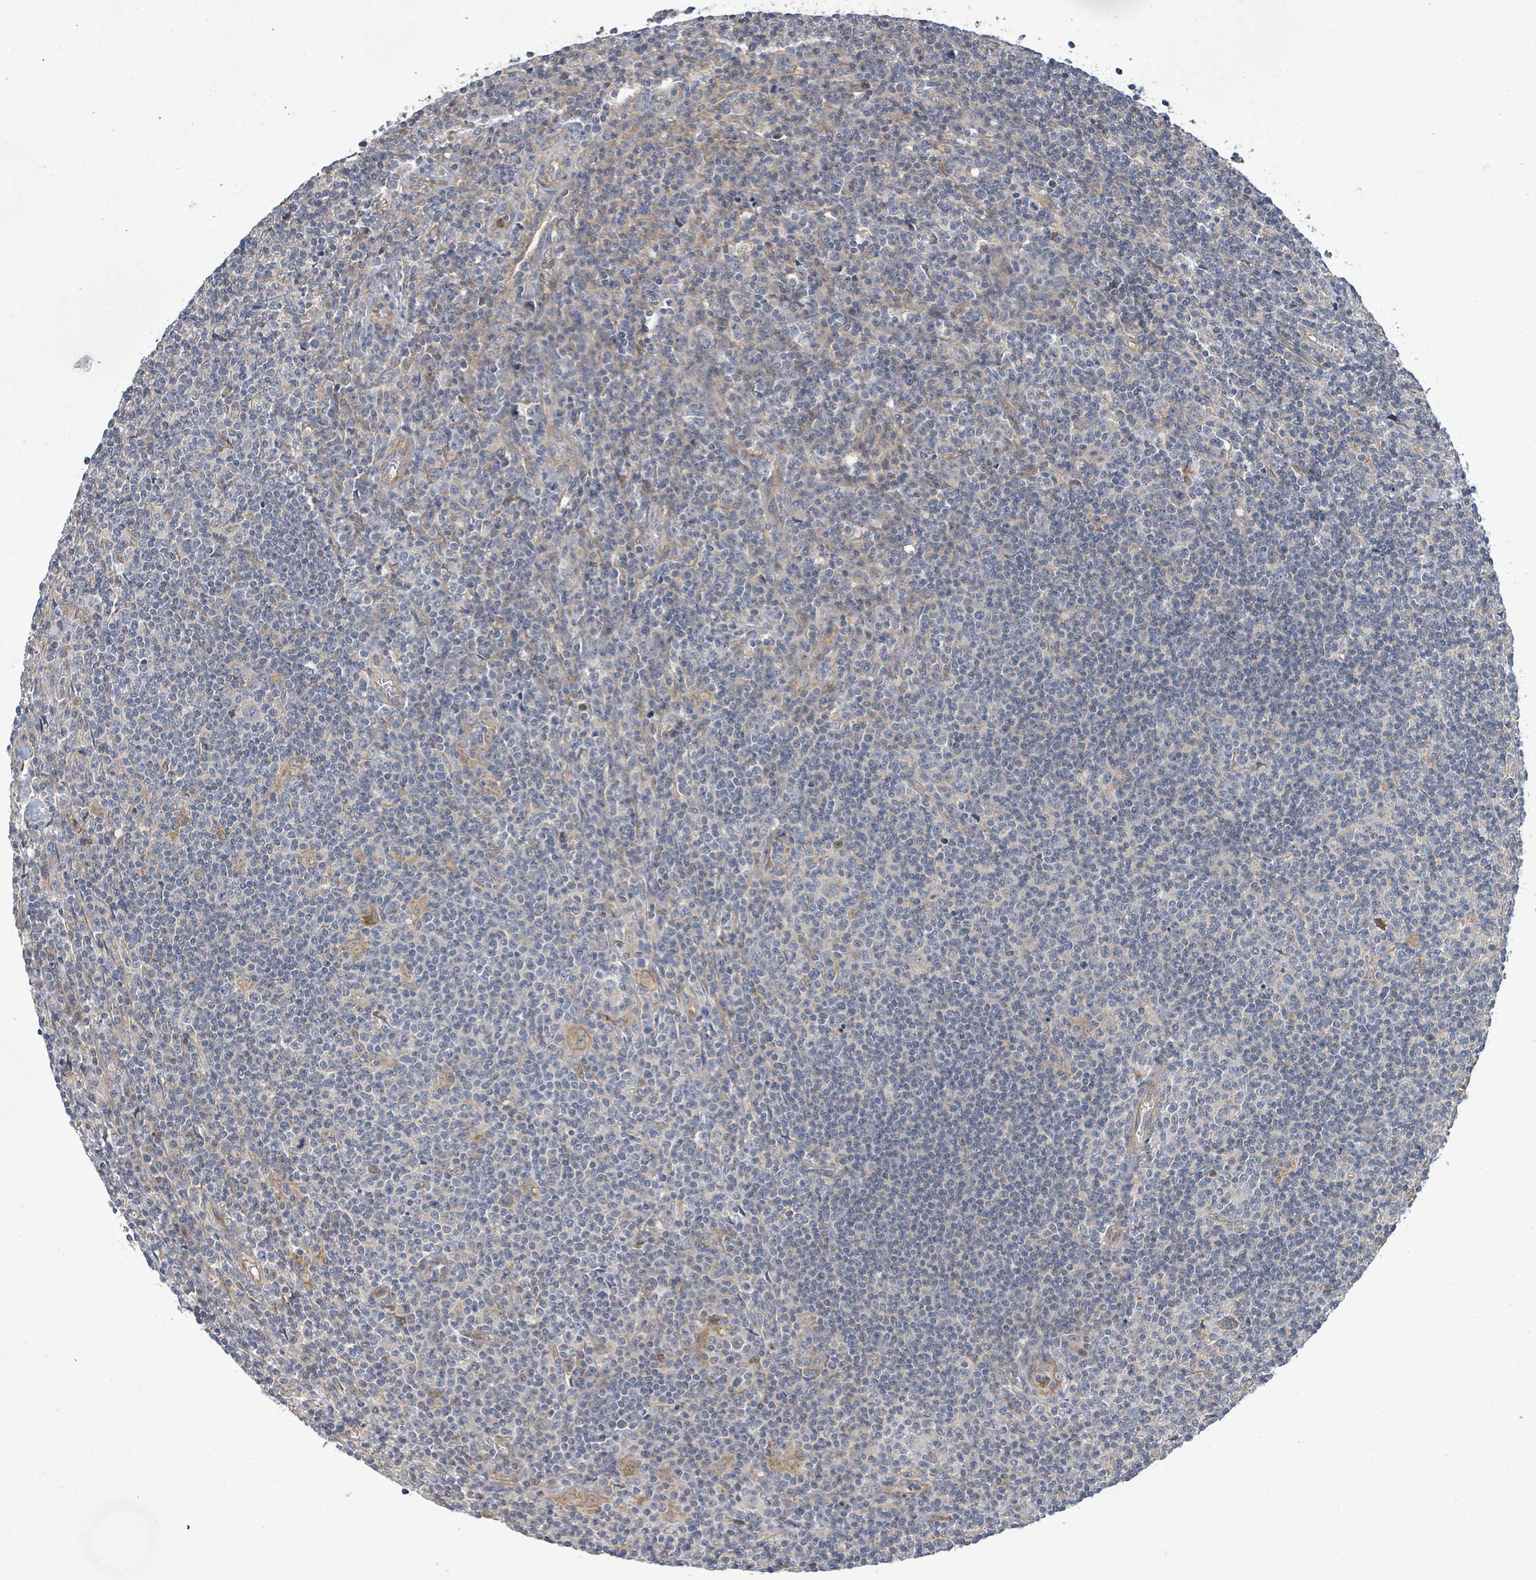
{"staining": {"intensity": "negative", "quantity": "none", "location": "none"}, "tissue": "lymphoma", "cell_type": "Tumor cells", "image_type": "cancer", "snomed": [{"axis": "morphology", "description": "Hodgkin's disease, NOS"}, {"axis": "topography", "description": "Lymph node"}], "caption": "Immunohistochemical staining of human lymphoma shows no significant expression in tumor cells. (DAB (3,3'-diaminobenzidine) immunohistochemistry, high magnification).", "gene": "KBTBD11", "patient": {"sex": "male", "age": 83}}